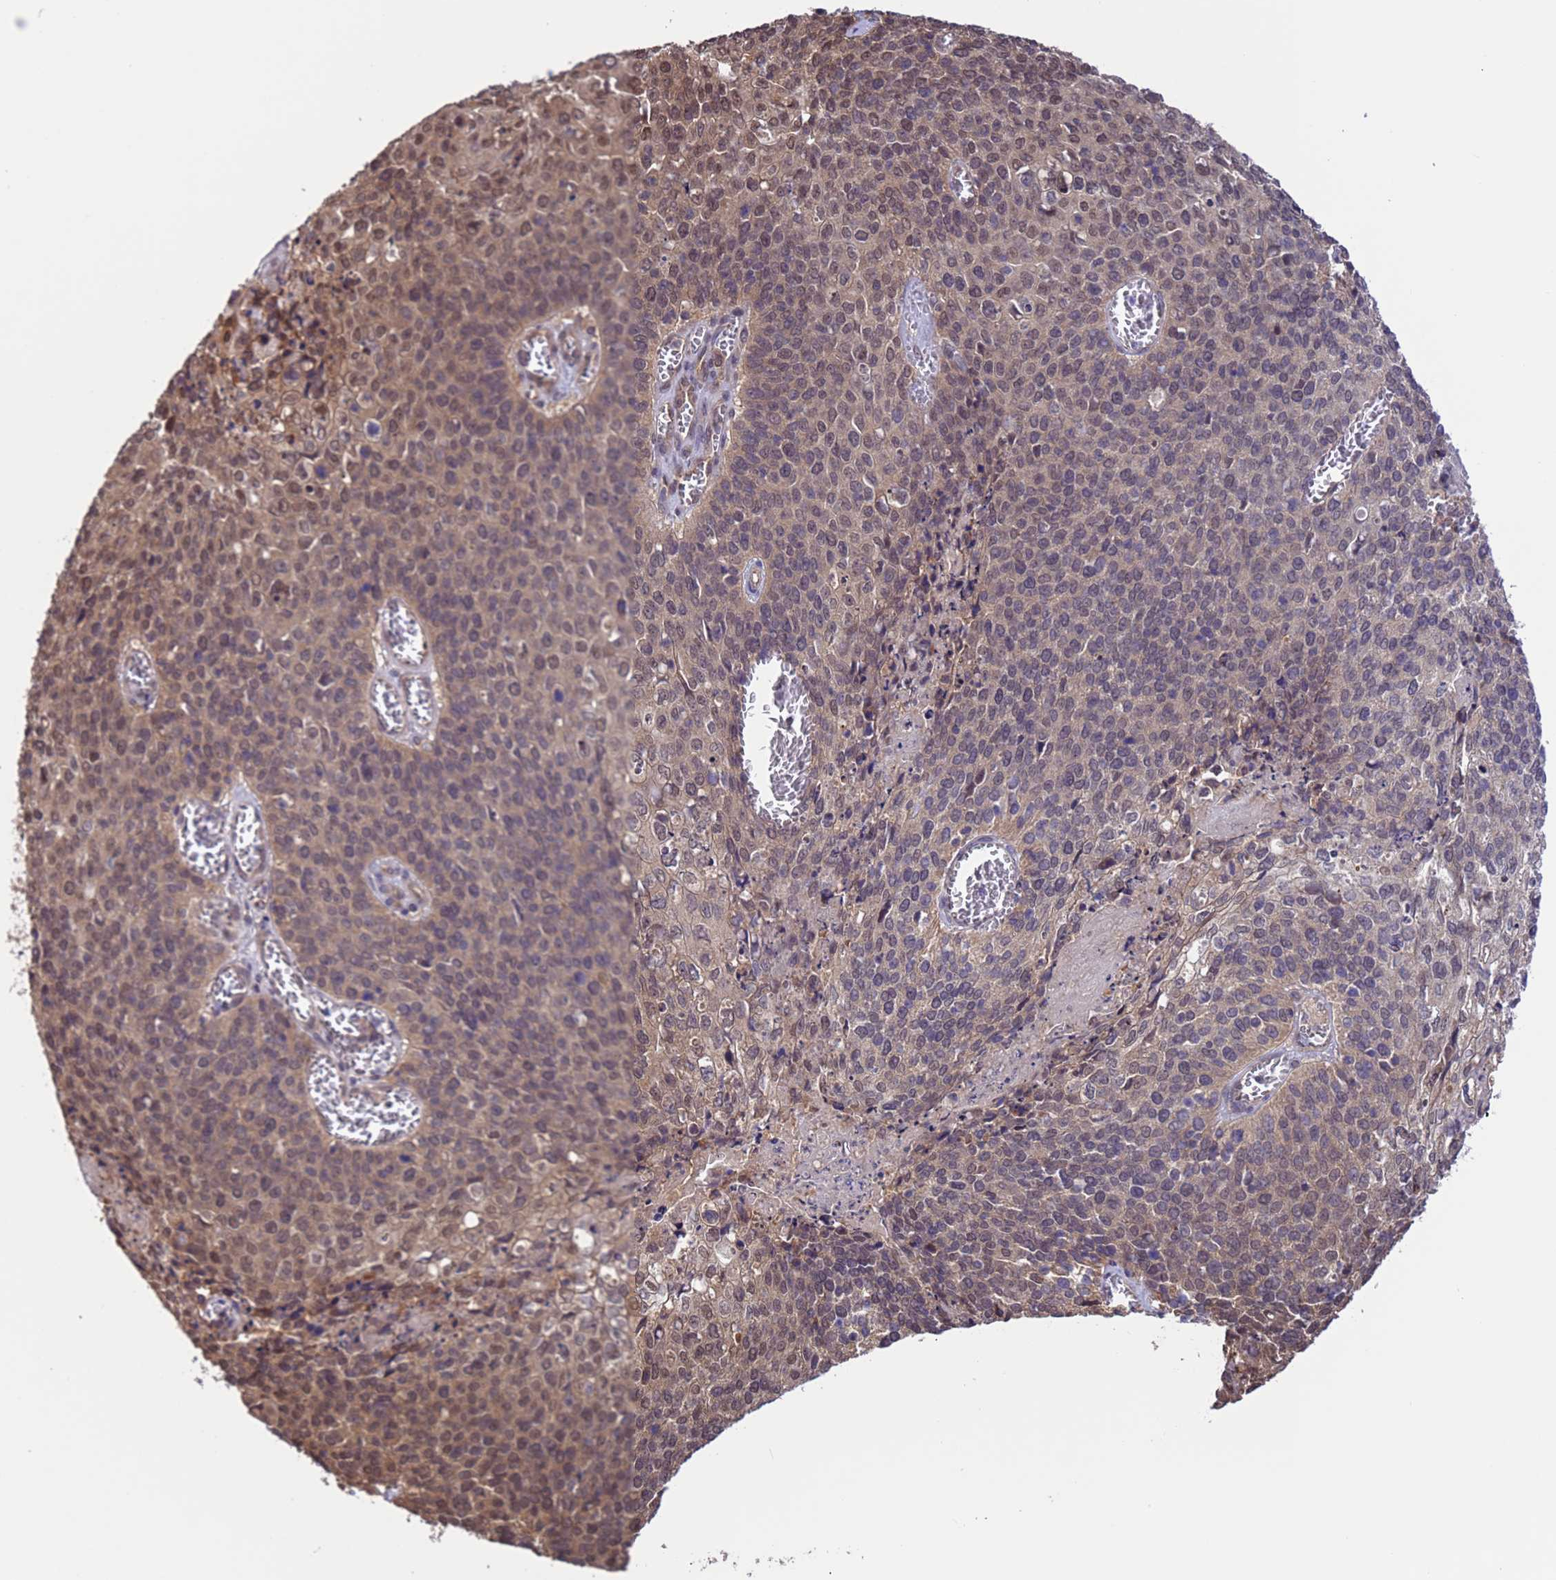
{"staining": {"intensity": "weak", "quantity": "25%-75%", "location": "cytoplasmic/membranous,nuclear"}, "tissue": "cervical cancer", "cell_type": "Tumor cells", "image_type": "cancer", "snomed": [{"axis": "morphology", "description": "Squamous cell carcinoma, NOS"}, {"axis": "topography", "description": "Cervix"}], "caption": "An image of cervical cancer stained for a protein shows weak cytoplasmic/membranous and nuclear brown staining in tumor cells.", "gene": "ZFP69B", "patient": {"sex": "female", "age": 39}}